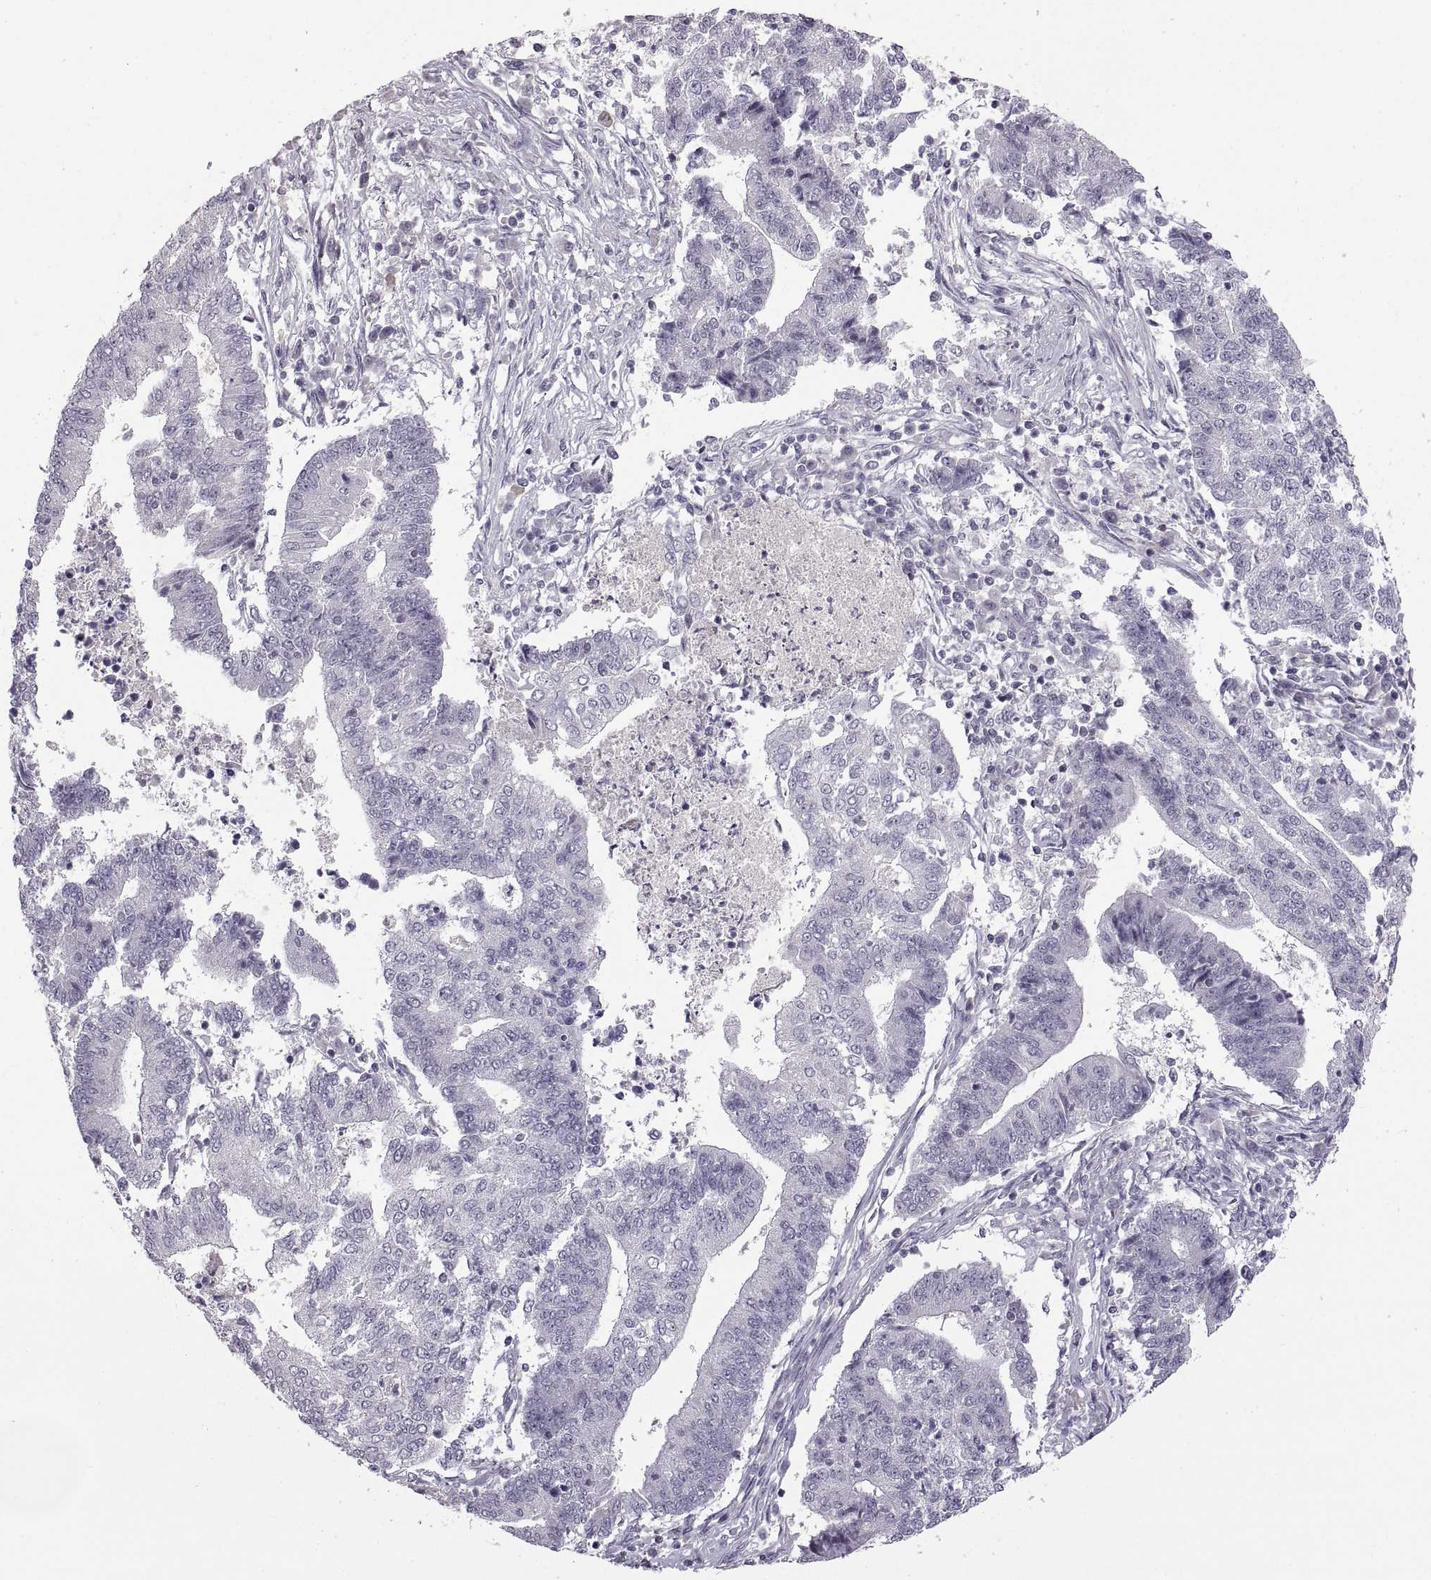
{"staining": {"intensity": "negative", "quantity": "none", "location": "none"}, "tissue": "endometrial cancer", "cell_type": "Tumor cells", "image_type": "cancer", "snomed": [{"axis": "morphology", "description": "Adenocarcinoma, NOS"}, {"axis": "topography", "description": "Uterus"}, {"axis": "topography", "description": "Endometrium"}], "caption": "Tumor cells show no significant protein staining in endometrial adenocarcinoma. Brightfield microscopy of immunohistochemistry stained with DAB (3,3'-diaminobenzidine) (brown) and hematoxylin (blue), captured at high magnification.", "gene": "NEK2", "patient": {"sex": "female", "age": 54}}